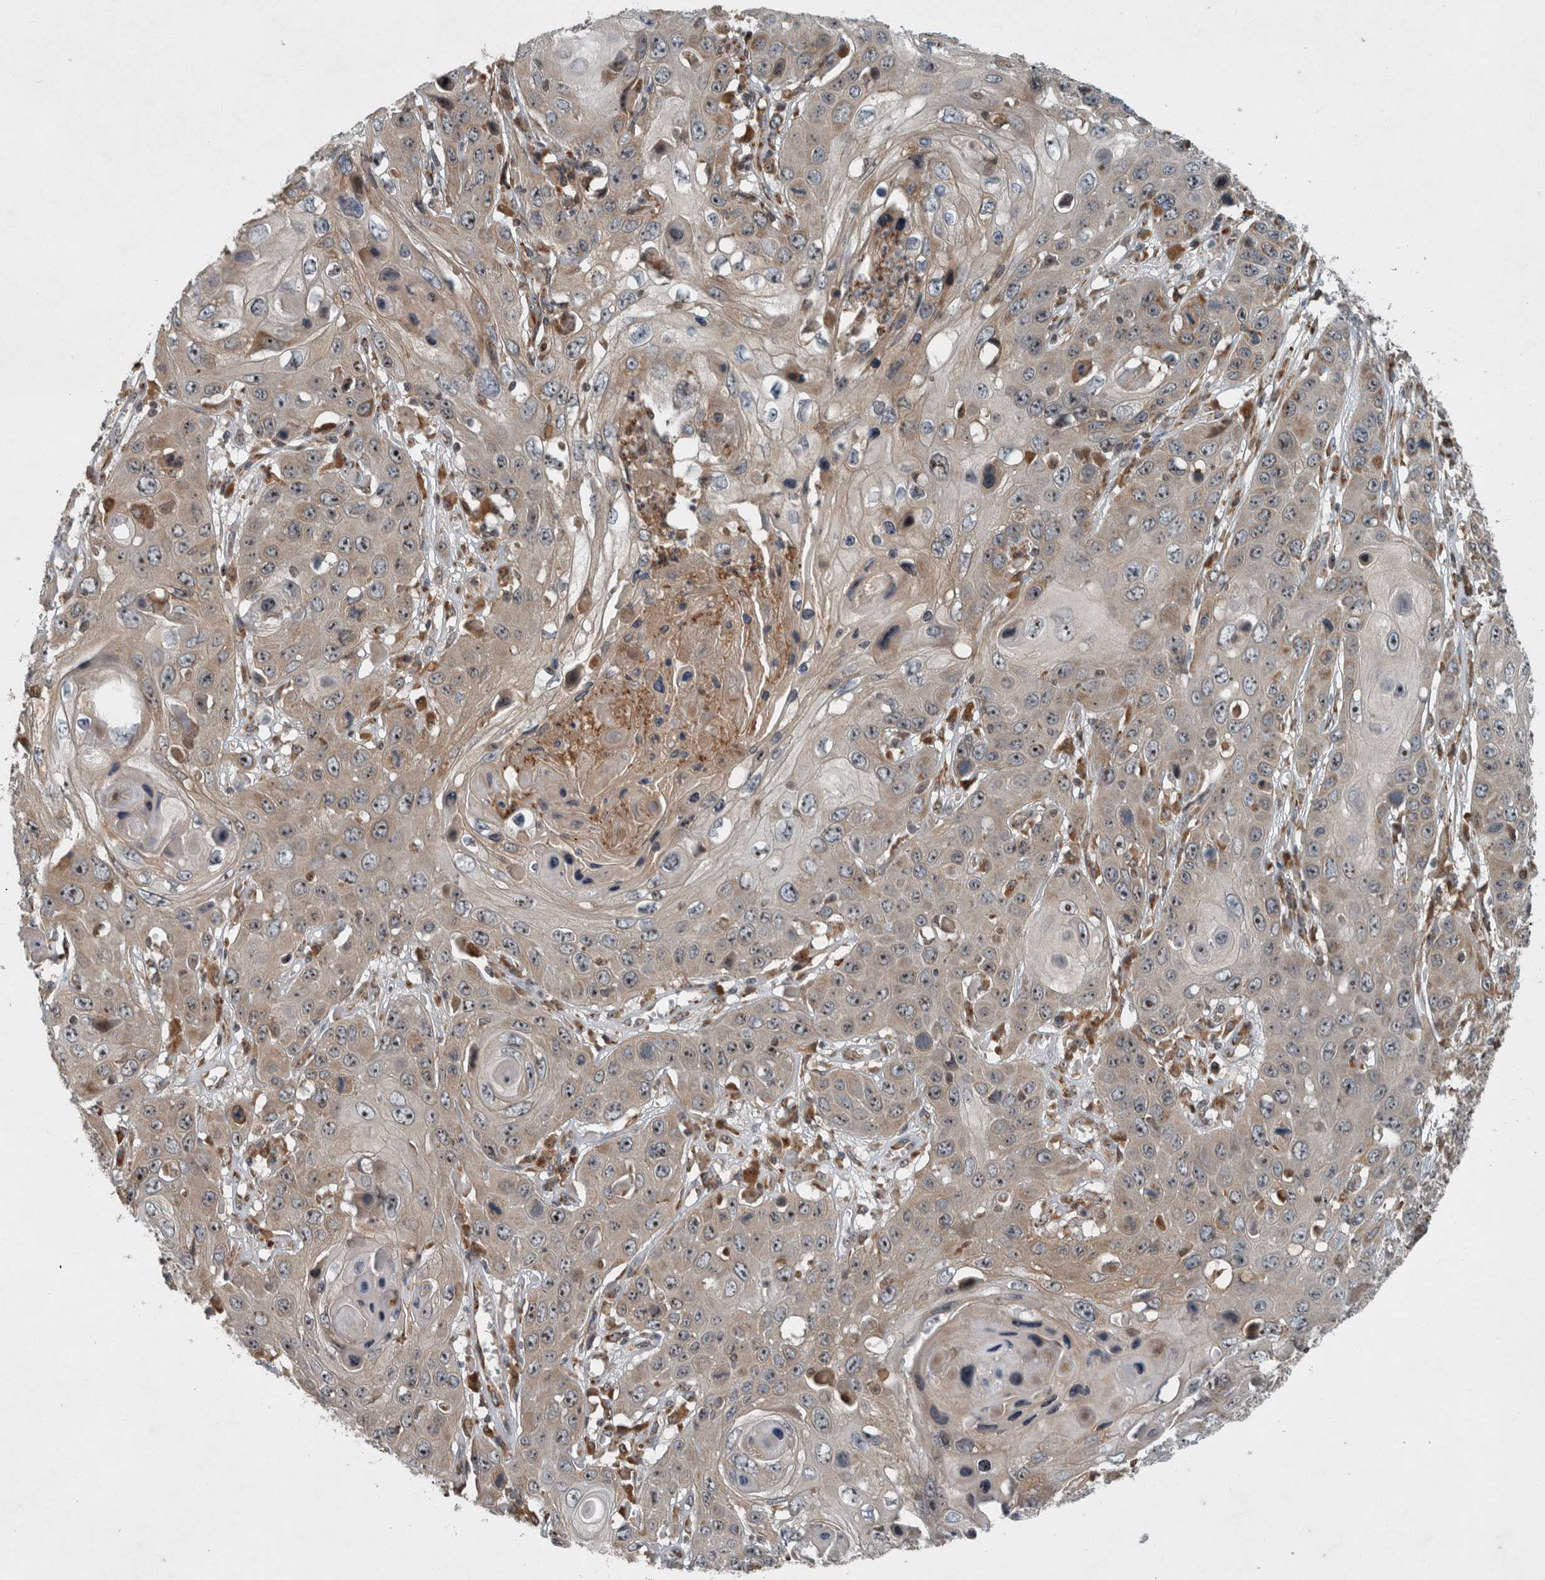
{"staining": {"intensity": "weak", "quantity": "25%-75%", "location": "cytoplasmic/membranous,nuclear"}, "tissue": "skin cancer", "cell_type": "Tumor cells", "image_type": "cancer", "snomed": [{"axis": "morphology", "description": "Squamous cell carcinoma, NOS"}, {"axis": "topography", "description": "Skin"}], "caption": "Protein expression analysis of skin squamous cell carcinoma reveals weak cytoplasmic/membranous and nuclear expression in about 25%-75% of tumor cells. (Stains: DAB in brown, nuclei in blue, Microscopy: brightfield microscopy at high magnification).", "gene": "GPR137B", "patient": {"sex": "male", "age": 55}}